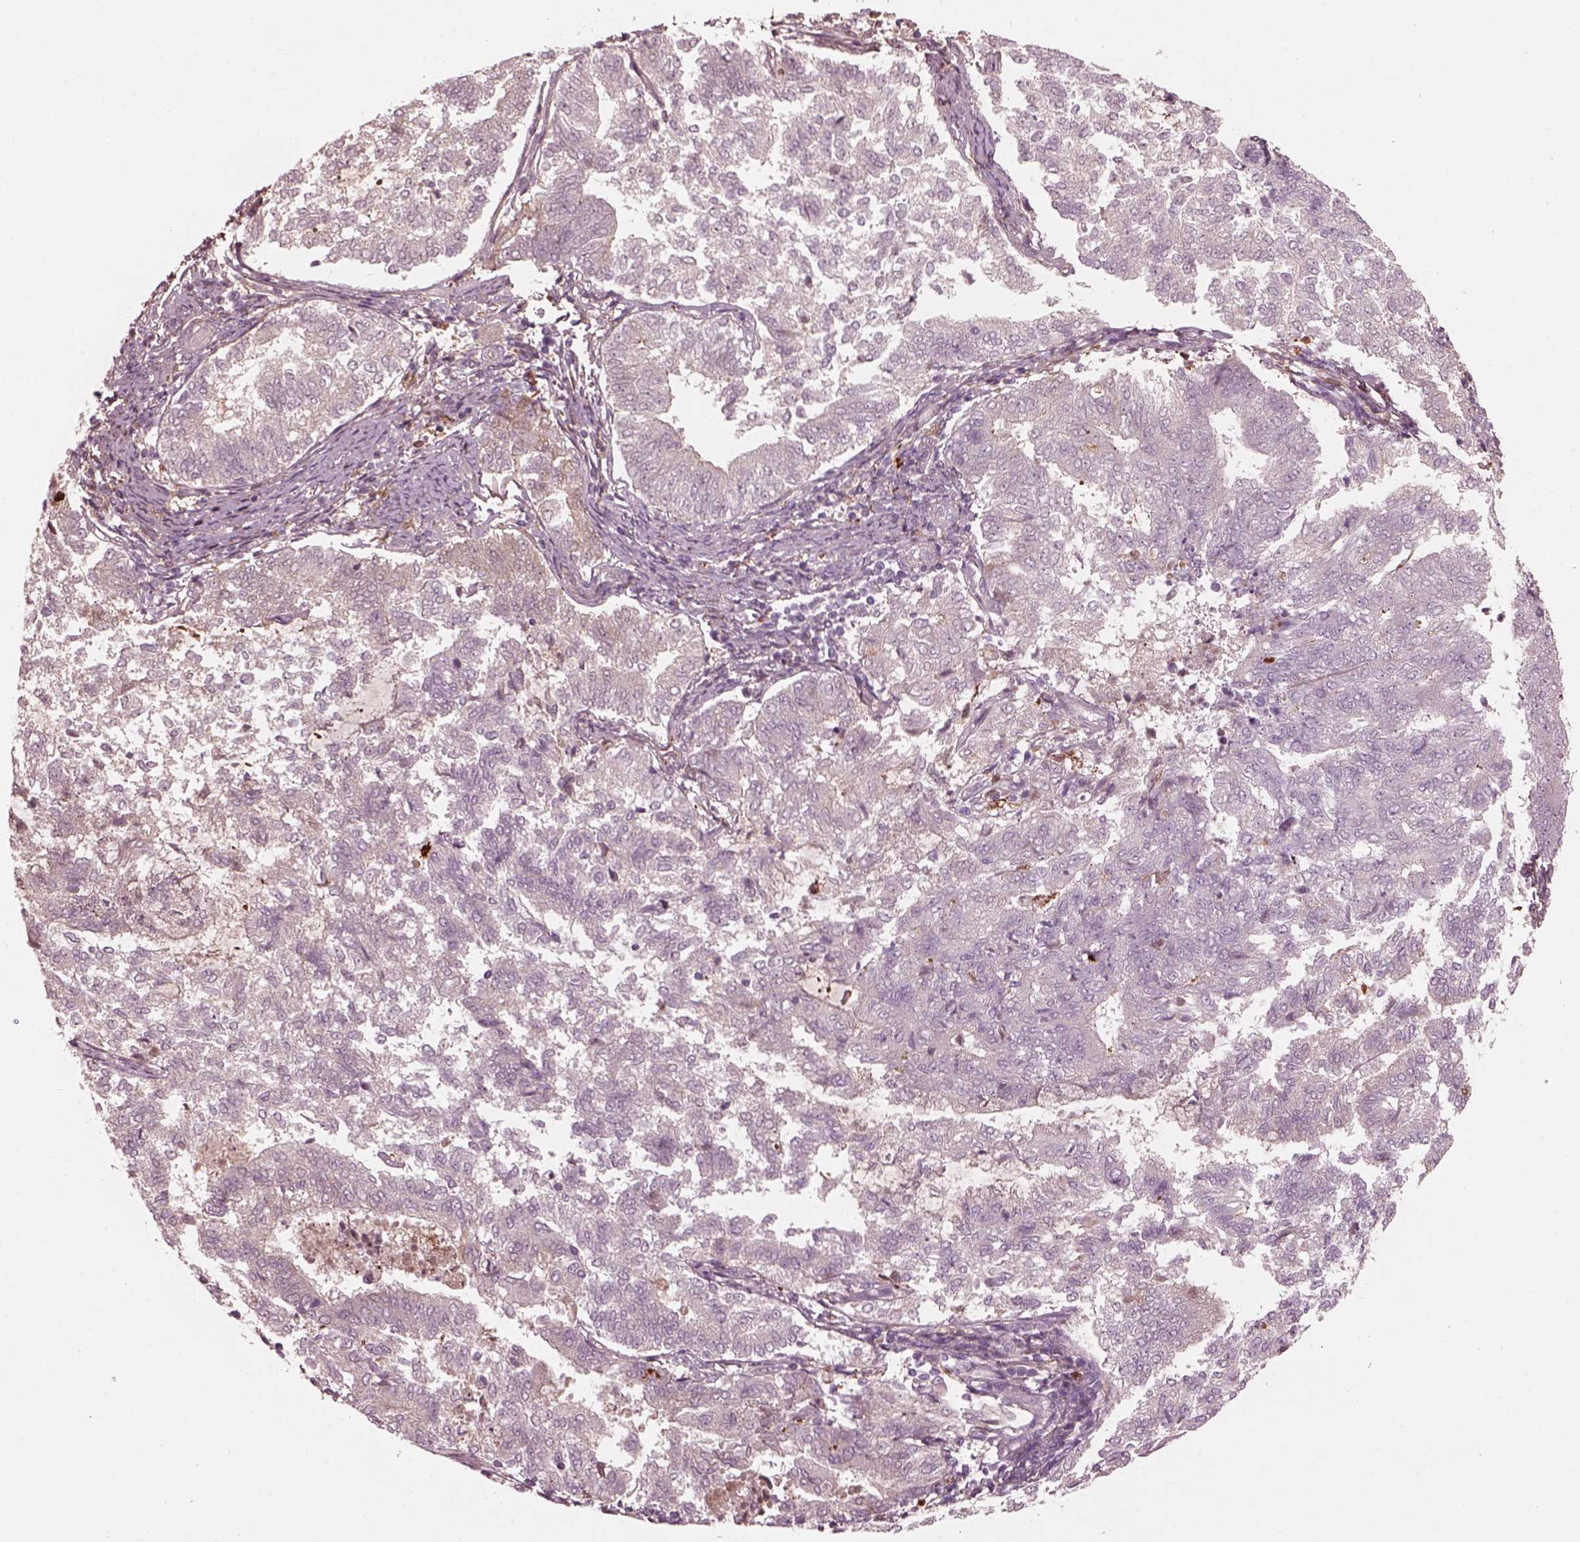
{"staining": {"intensity": "negative", "quantity": "none", "location": "none"}, "tissue": "endometrial cancer", "cell_type": "Tumor cells", "image_type": "cancer", "snomed": [{"axis": "morphology", "description": "Adenocarcinoma, NOS"}, {"axis": "topography", "description": "Endometrium"}], "caption": "Immunohistochemistry (IHC) of human endometrial cancer displays no expression in tumor cells. (DAB (3,3'-diaminobenzidine) immunohistochemistry with hematoxylin counter stain).", "gene": "EFEMP1", "patient": {"sex": "female", "age": 65}}